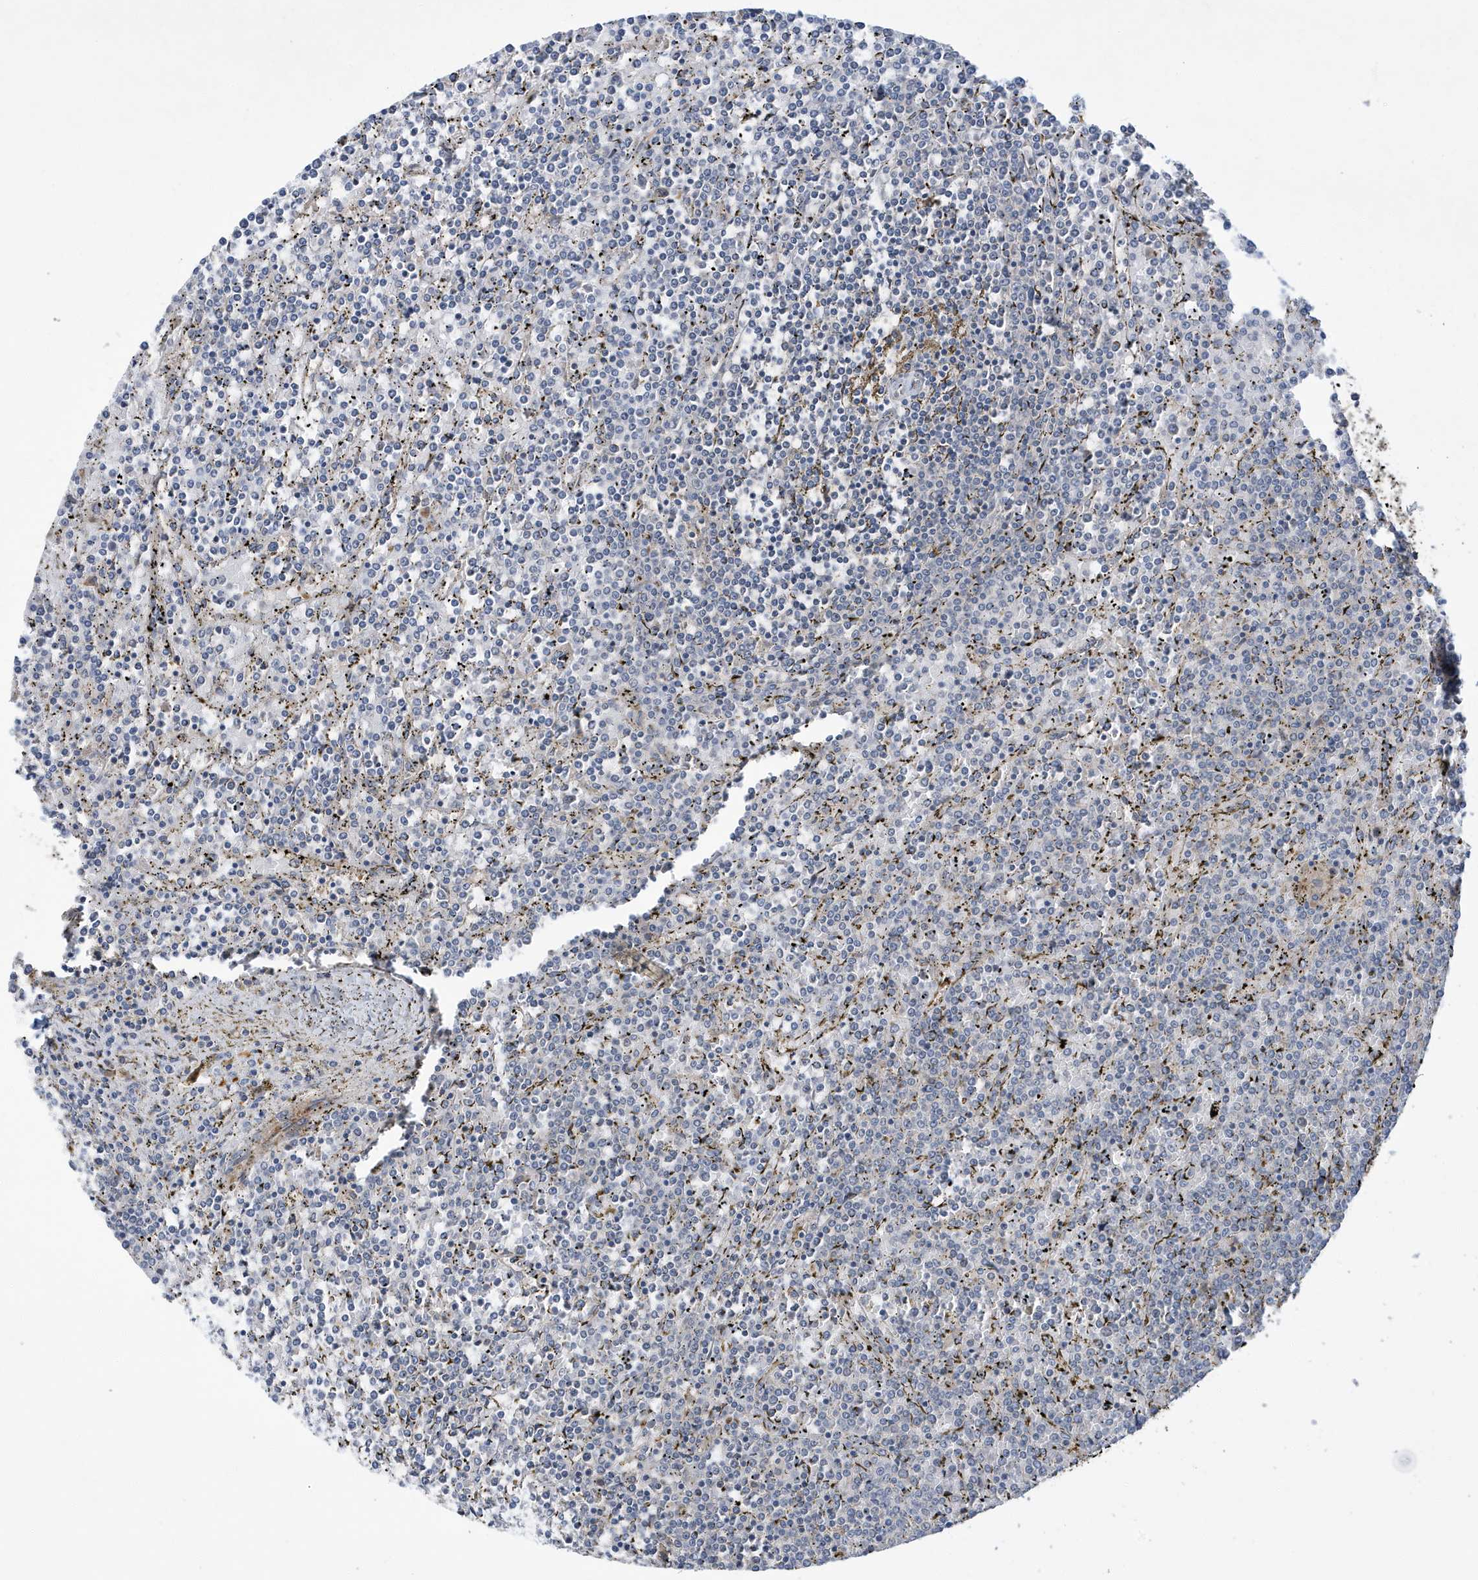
{"staining": {"intensity": "negative", "quantity": "none", "location": "none"}, "tissue": "lymphoma", "cell_type": "Tumor cells", "image_type": "cancer", "snomed": [{"axis": "morphology", "description": "Malignant lymphoma, non-Hodgkin's type, Low grade"}, {"axis": "topography", "description": "Spleen"}], "caption": "IHC photomicrograph of human lymphoma stained for a protein (brown), which exhibits no staining in tumor cells.", "gene": "LAPTM4A", "patient": {"sex": "female", "age": 19}}